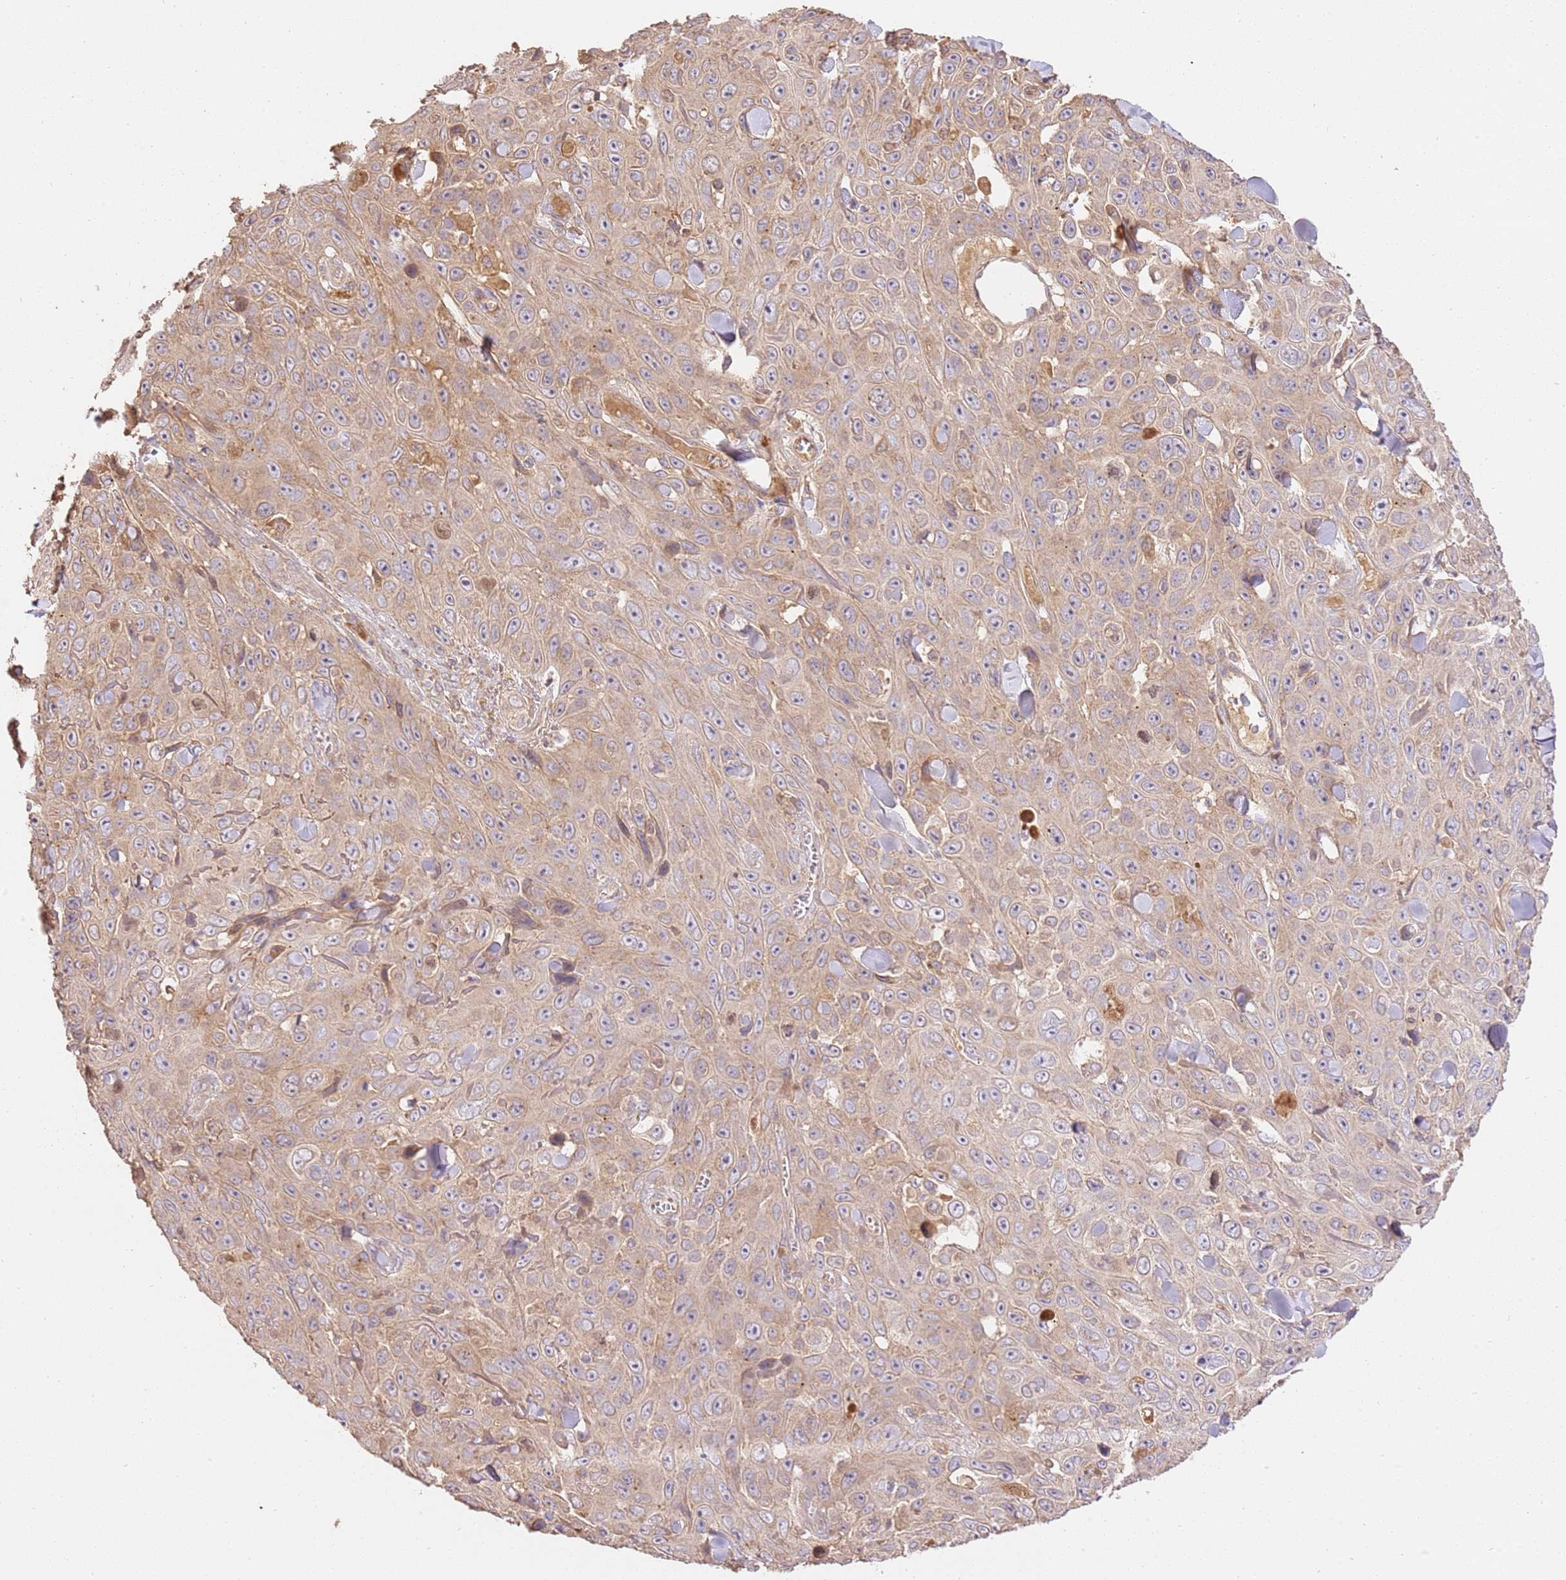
{"staining": {"intensity": "weak", "quantity": "25%-75%", "location": "cytoplasmic/membranous"}, "tissue": "skin cancer", "cell_type": "Tumor cells", "image_type": "cancer", "snomed": [{"axis": "morphology", "description": "Squamous cell carcinoma, NOS"}, {"axis": "topography", "description": "Skin"}], "caption": "Brown immunohistochemical staining in human skin cancer exhibits weak cytoplasmic/membranous expression in about 25%-75% of tumor cells.", "gene": "CEP55", "patient": {"sex": "male", "age": 82}}